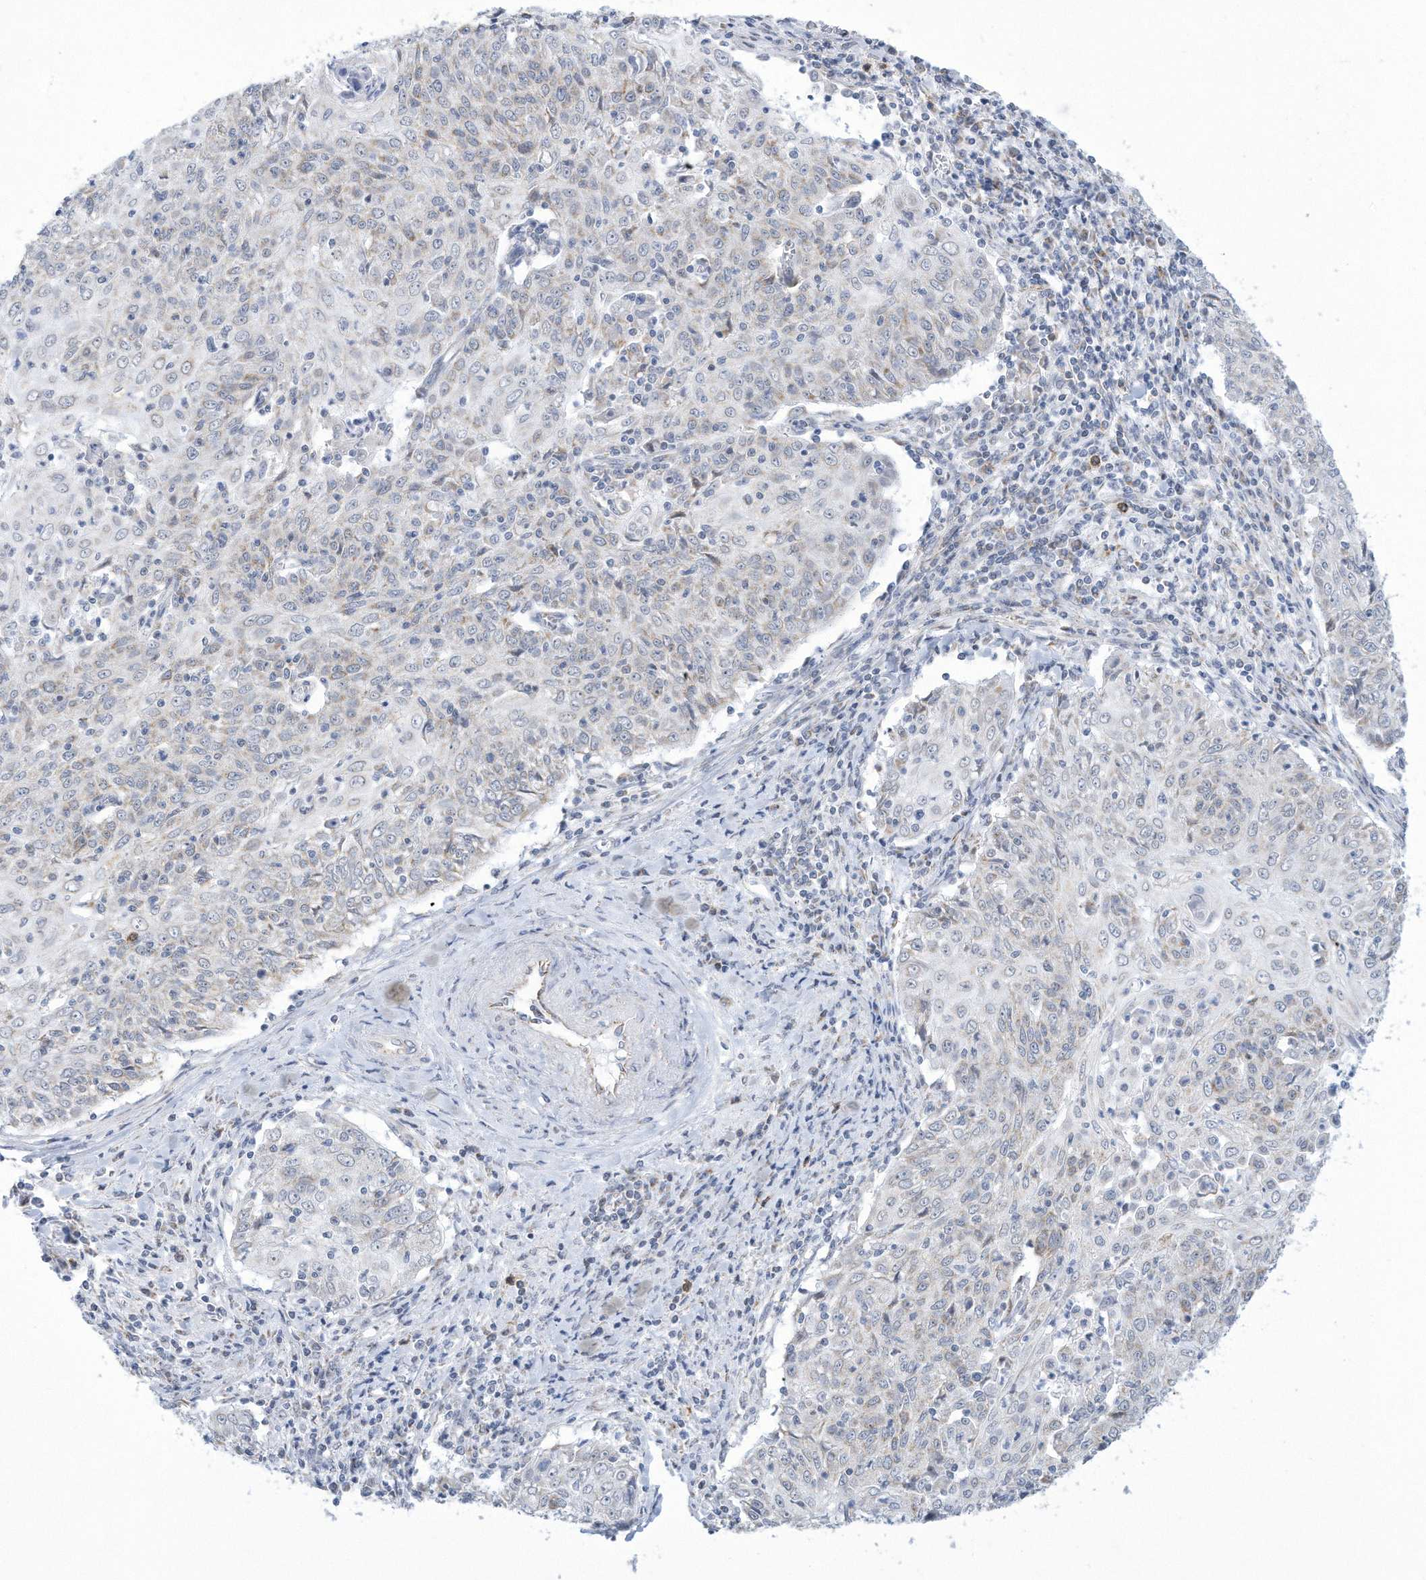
{"staining": {"intensity": "weak", "quantity": "<25%", "location": "cytoplasmic/membranous"}, "tissue": "cervical cancer", "cell_type": "Tumor cells", "image_type": "cancer", "snomed": [{"axis": "morphology", "description": "Squamous cell carcinoma, NOS"}, {"axis": "topography", "description": "Cervix"}], "caption": "DAB (3,3'-diaminobenzidine) immunohistochemical staining of human cervical cancer displays no significant expression in tumor cells. (Brightfield microscopy of DAB (3,3'-diaminobenzidine) immunohistochemistry (IHC) at high magnification).", "gene": "ALDH6A1", "patient": {"sex": "female", "age": 48}}